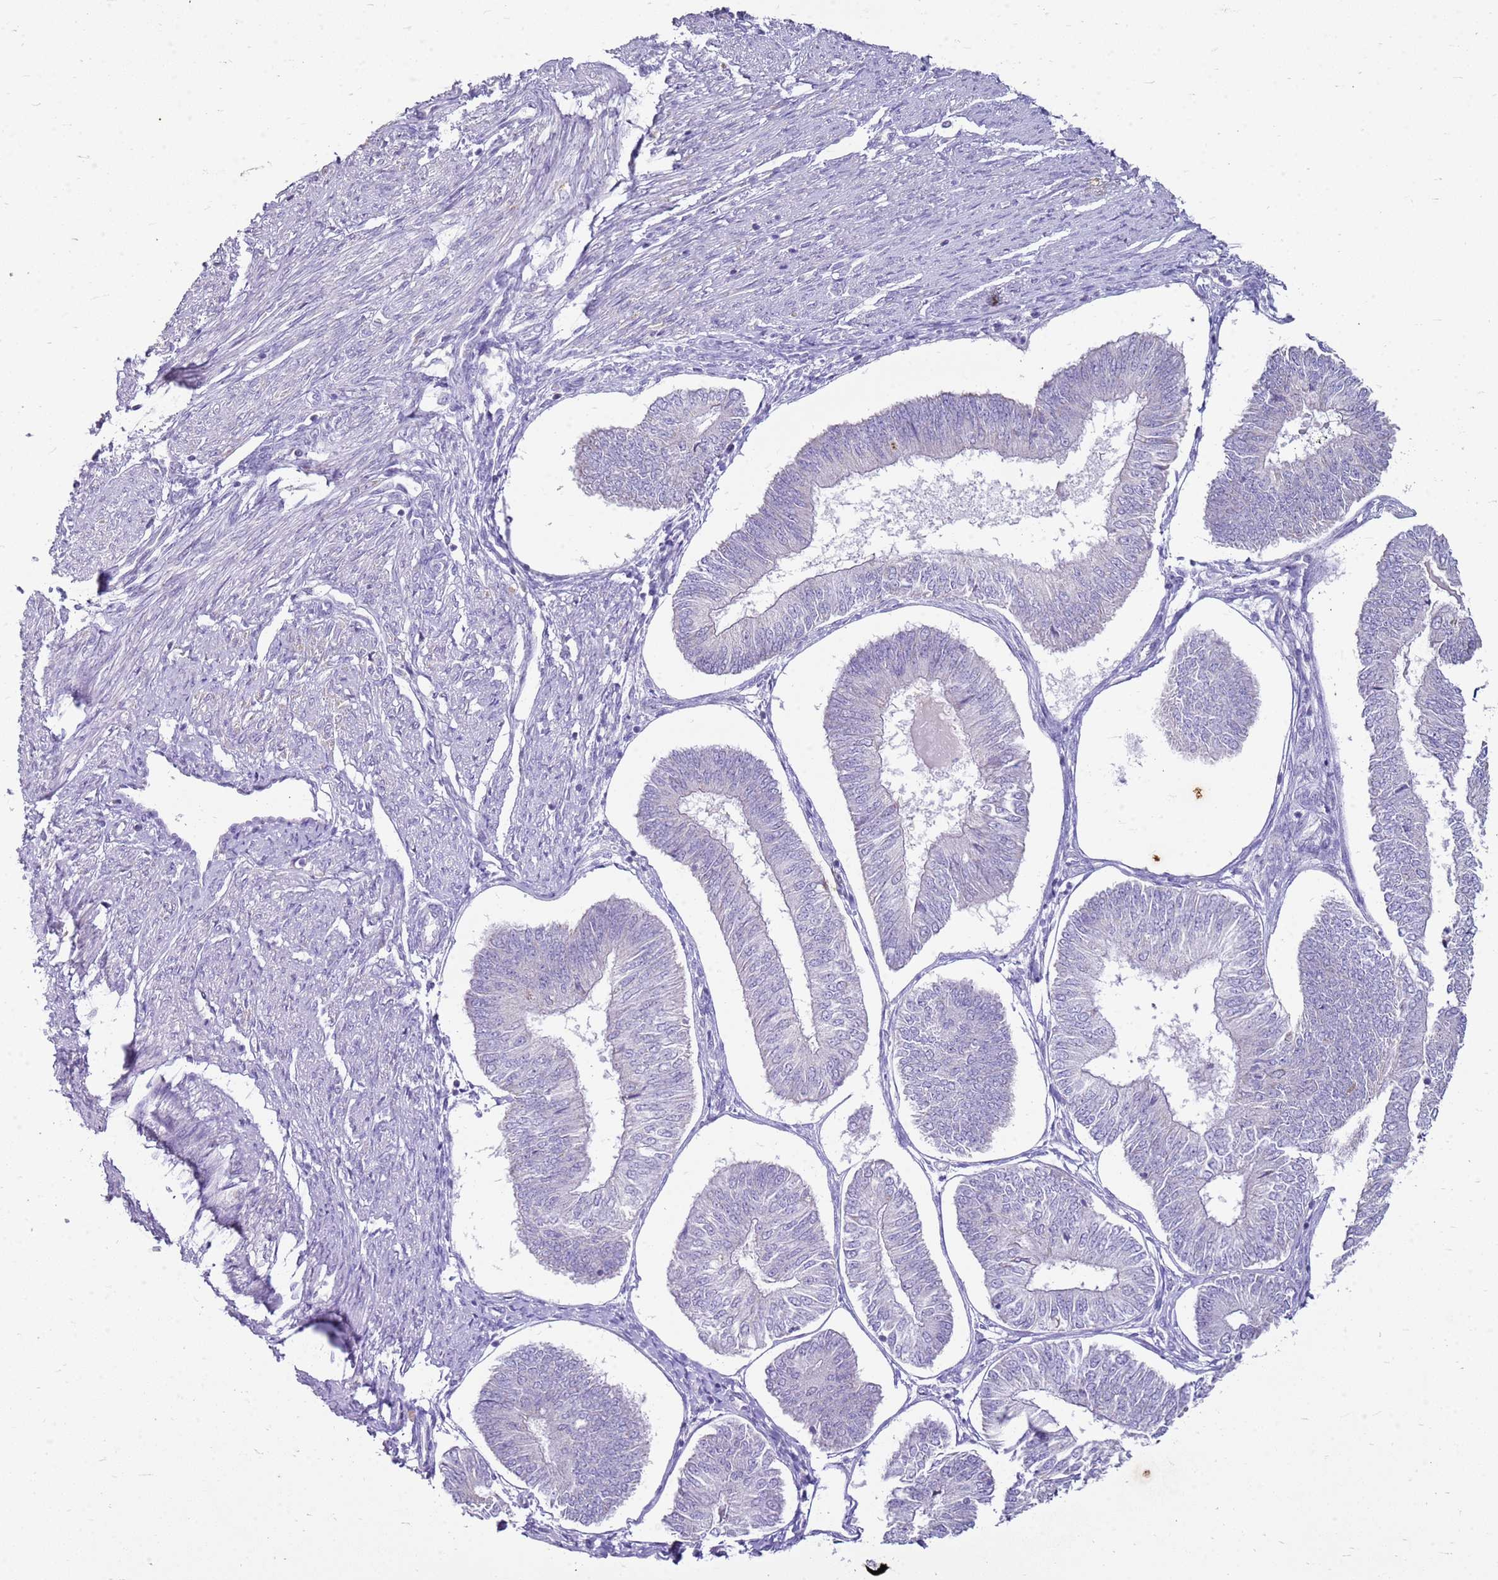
{"staining": {"intensity": "negative", "quantity": "none", "location": "none"}, "tissue": "endometrial cancer", "cell_type": "Tumor cells", "image_type": "cancer", "snomed": [{"axis": "morphology", "description": "Adenocarcinoma, NOS"}, {"axis": "topography", "description": "Endometrium"}], "caption": "This histopathology image is of endometrial adenocarcinoma stained with immunohistochemistry to label a protein in brown with the nuclei are counter-stained blue. There is no expression in tumor cells.", "gene": "FABP2", "patient": {"sex": "female", "age": 58}}